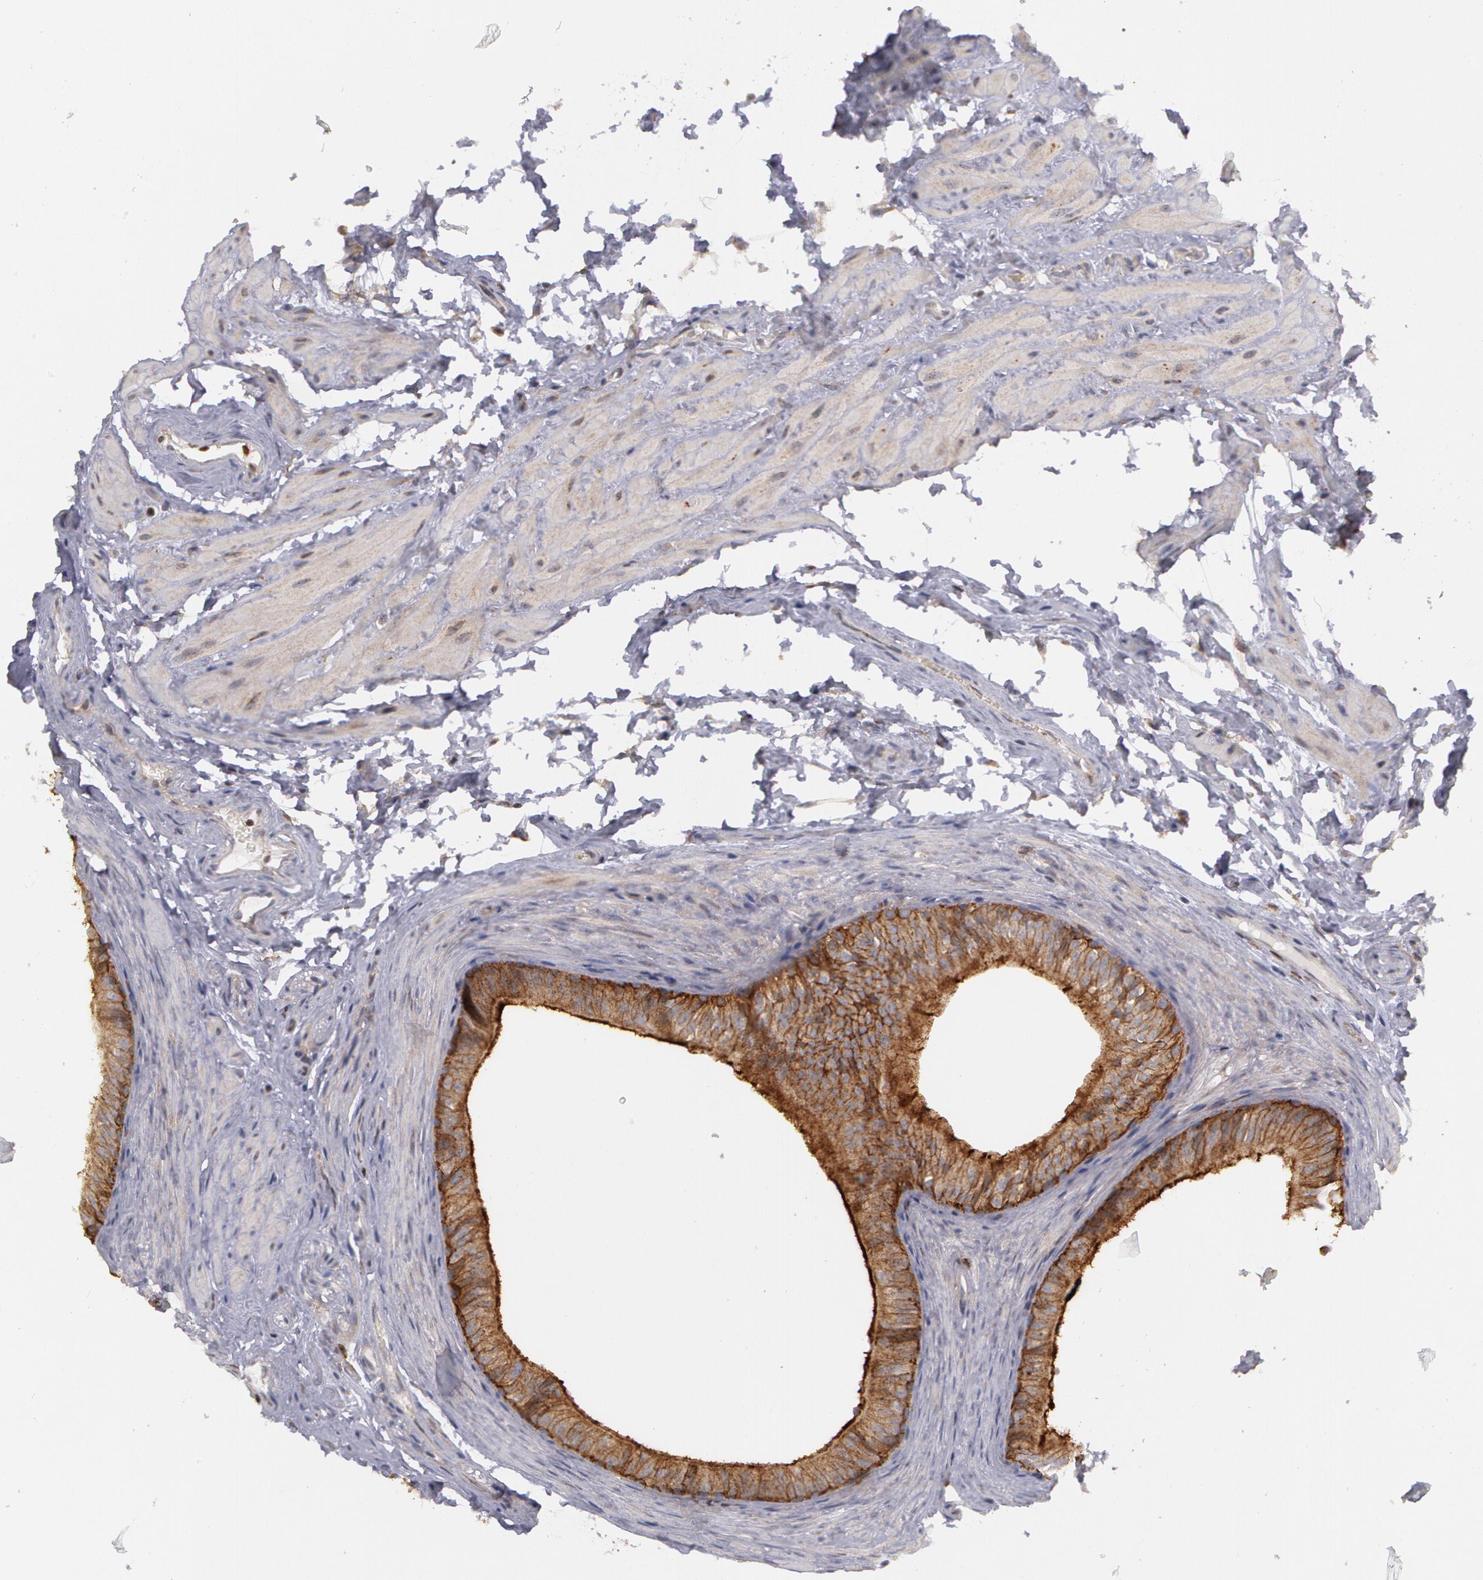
{"staining": {"intensity": "moderate", "quantity": ">75%", "location": "cytoplasmic/membranous"}, "tissue": "epididymis", "cell_type": "Glandular cells", "image_type": "normal", "snomed": [{"axis": "morphology", "description": "Normal tissue, NOS"}, {"axis": "topography", "description": "Testis"}, {"axis": "topography", "description": "Epididymis"}], "caption": "Immunohistochemical staining of unremarkable human epididymis demonstrates moderate cytoplasmic/membranous protein expression in approximately >75% of glandular cells. The protein is shown in brown color, while the nuclei are stained blue.", "gene": "ERBB2", "patient": {"sex": "male", "age": 36}}